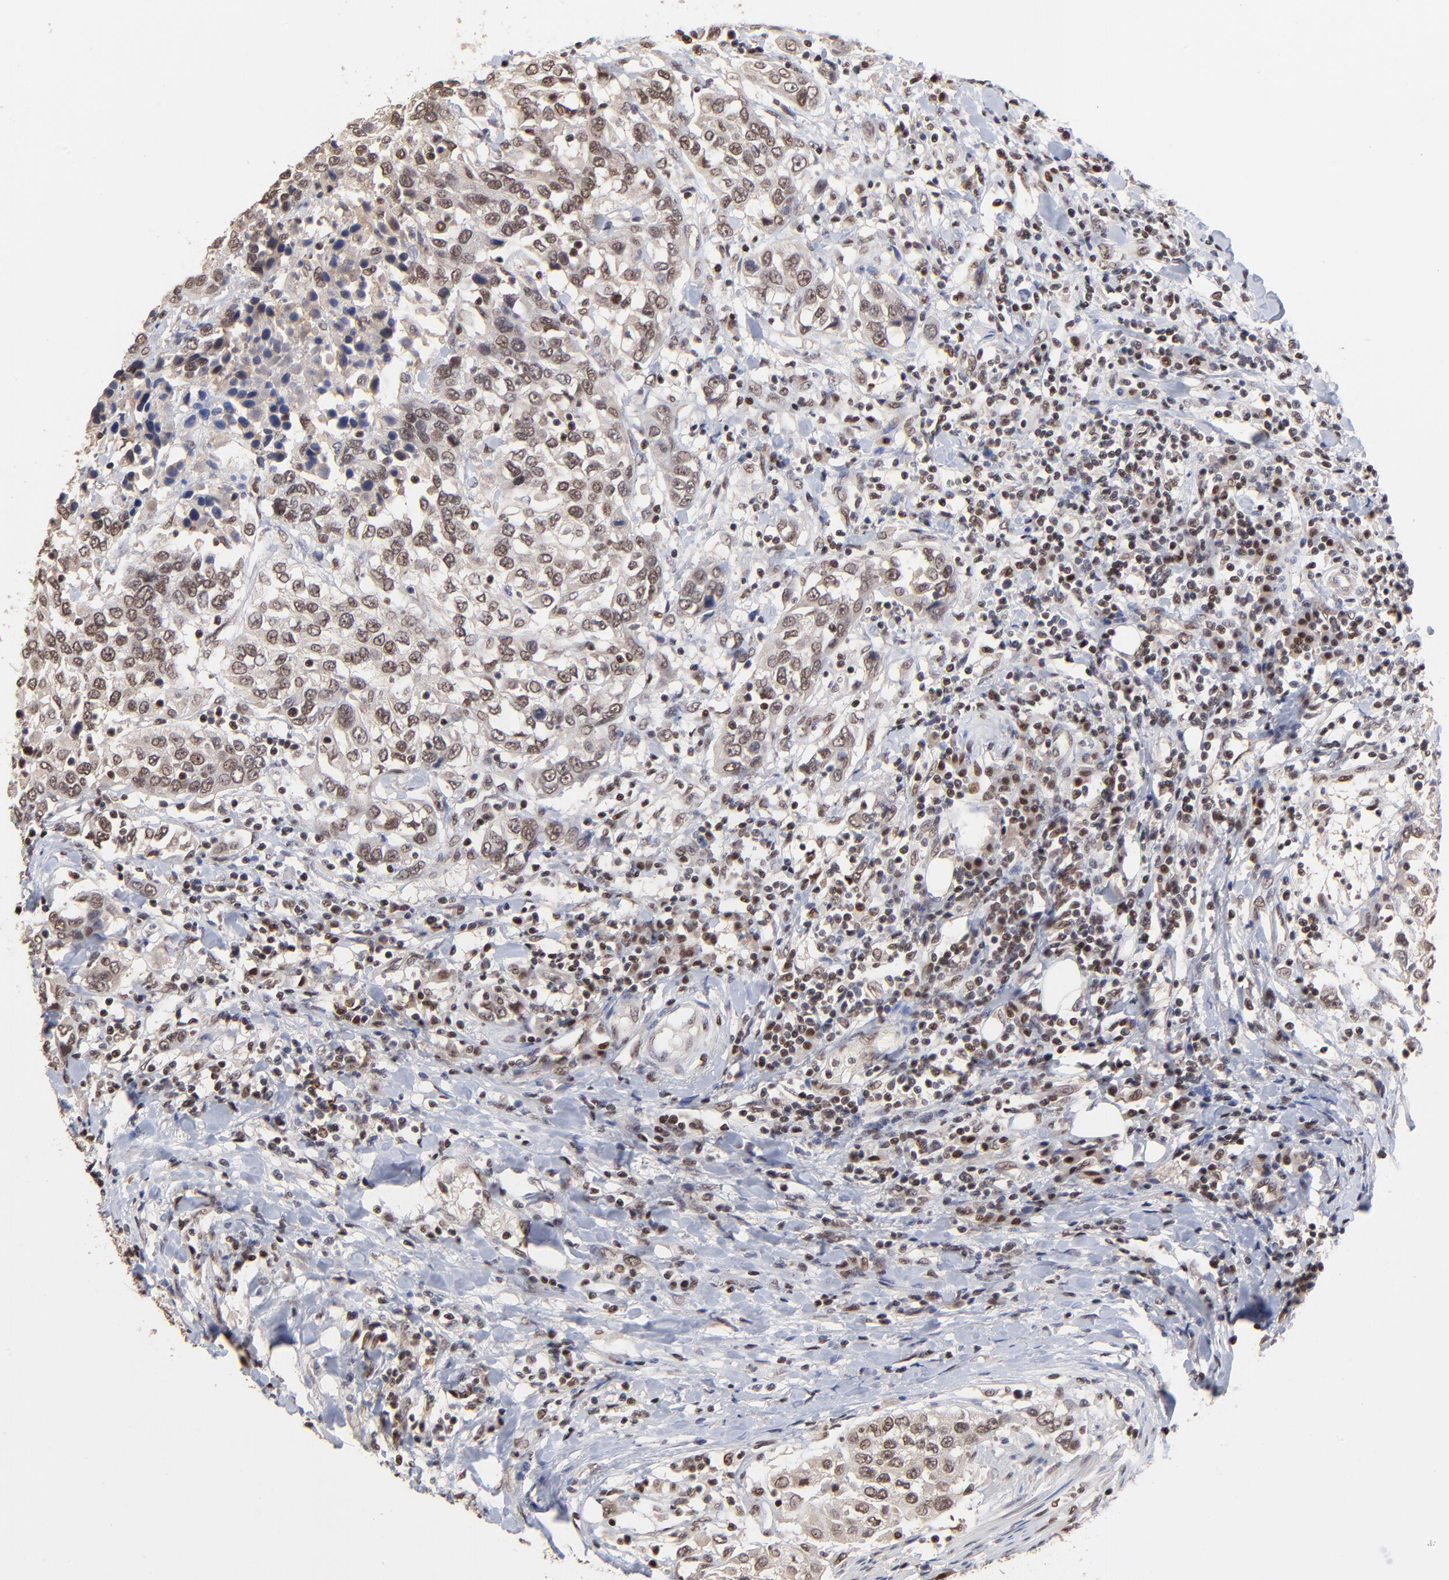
{"staining": {"intensity": "moderate", "quantity": ">75%", "location": "cytoplasmic/membranous,nuclear"}, "tissue": "urothelial cancer", "cell_type": "Tumor cells", "image_type": "cancer", "snomed": [{"axis": "morphology", "description": "Urothelial carcinoma, High grade"}, {"axis": "topography", "description": "Urinary bladder"}], "caption": "A brown stain shows moderate cytoplasmic/membranous and nuclear staining of a protein in human urothelial cancer tumor cells.", "gene": "DSN1", "patient": {"sex": "female", "age": 80}}